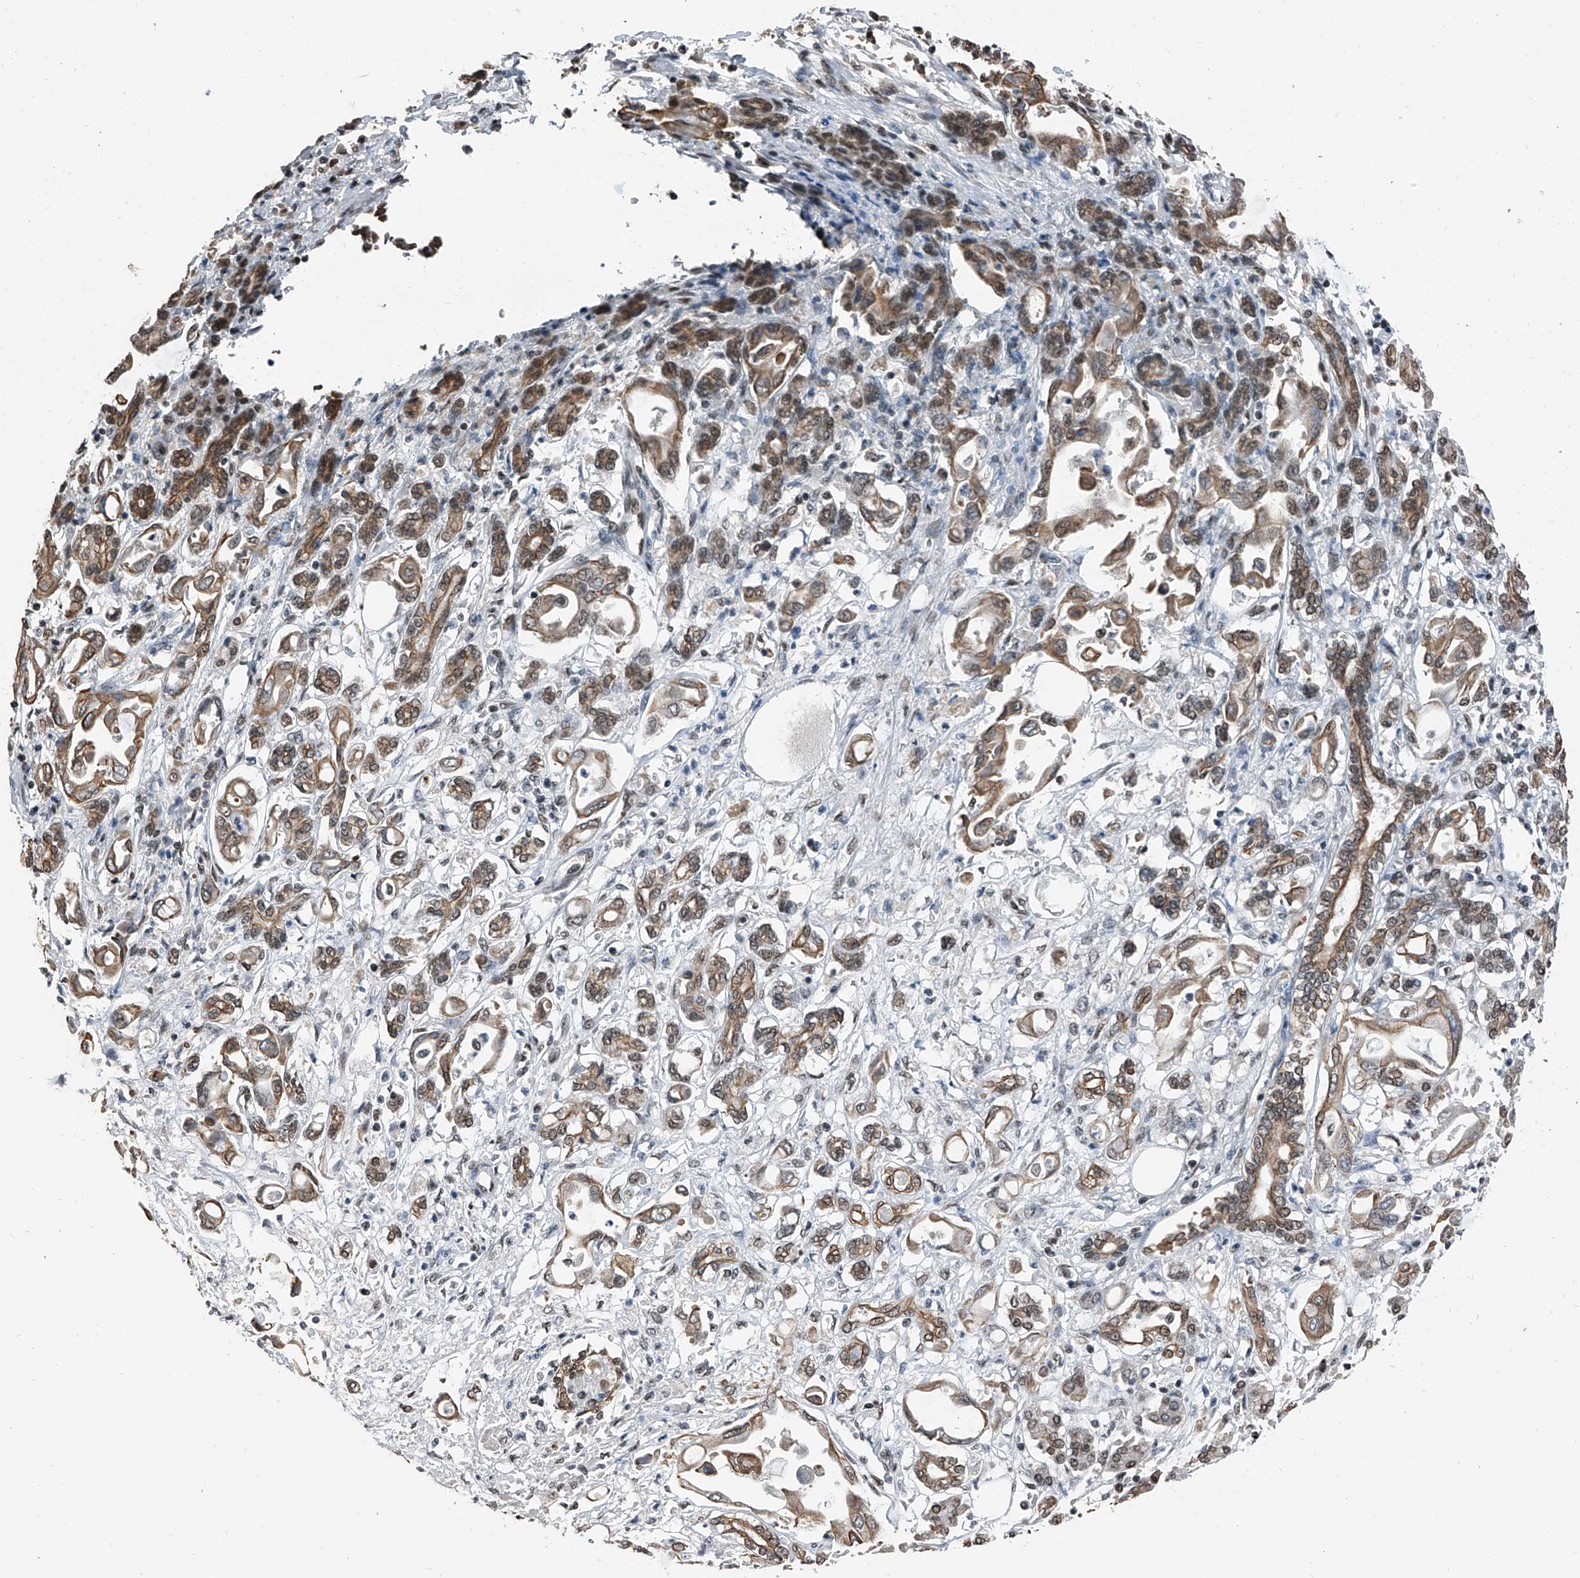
{"staining": {"intensity": "moderate", "quantity": "25%-75%", "location": "cytoplasmic/membranous"}, "tissue": "pancreatic cancer", "cell_type": "Tumor cells", "image_type": "cancer", "snomed": [{"axis": "morphology", "description": "Adenocarcinoma, NOS"}, {"axis": "topography", "description": "Pancreas"}], "caption": "Protein staining of adenocarcinoma (pancreatic) tissue shows moderate cytoplasmic/membranous staining in about 25%-75% of tumor cells.", "gene": "TCOF1", "patient": {"sex": "female", "age": 57}}